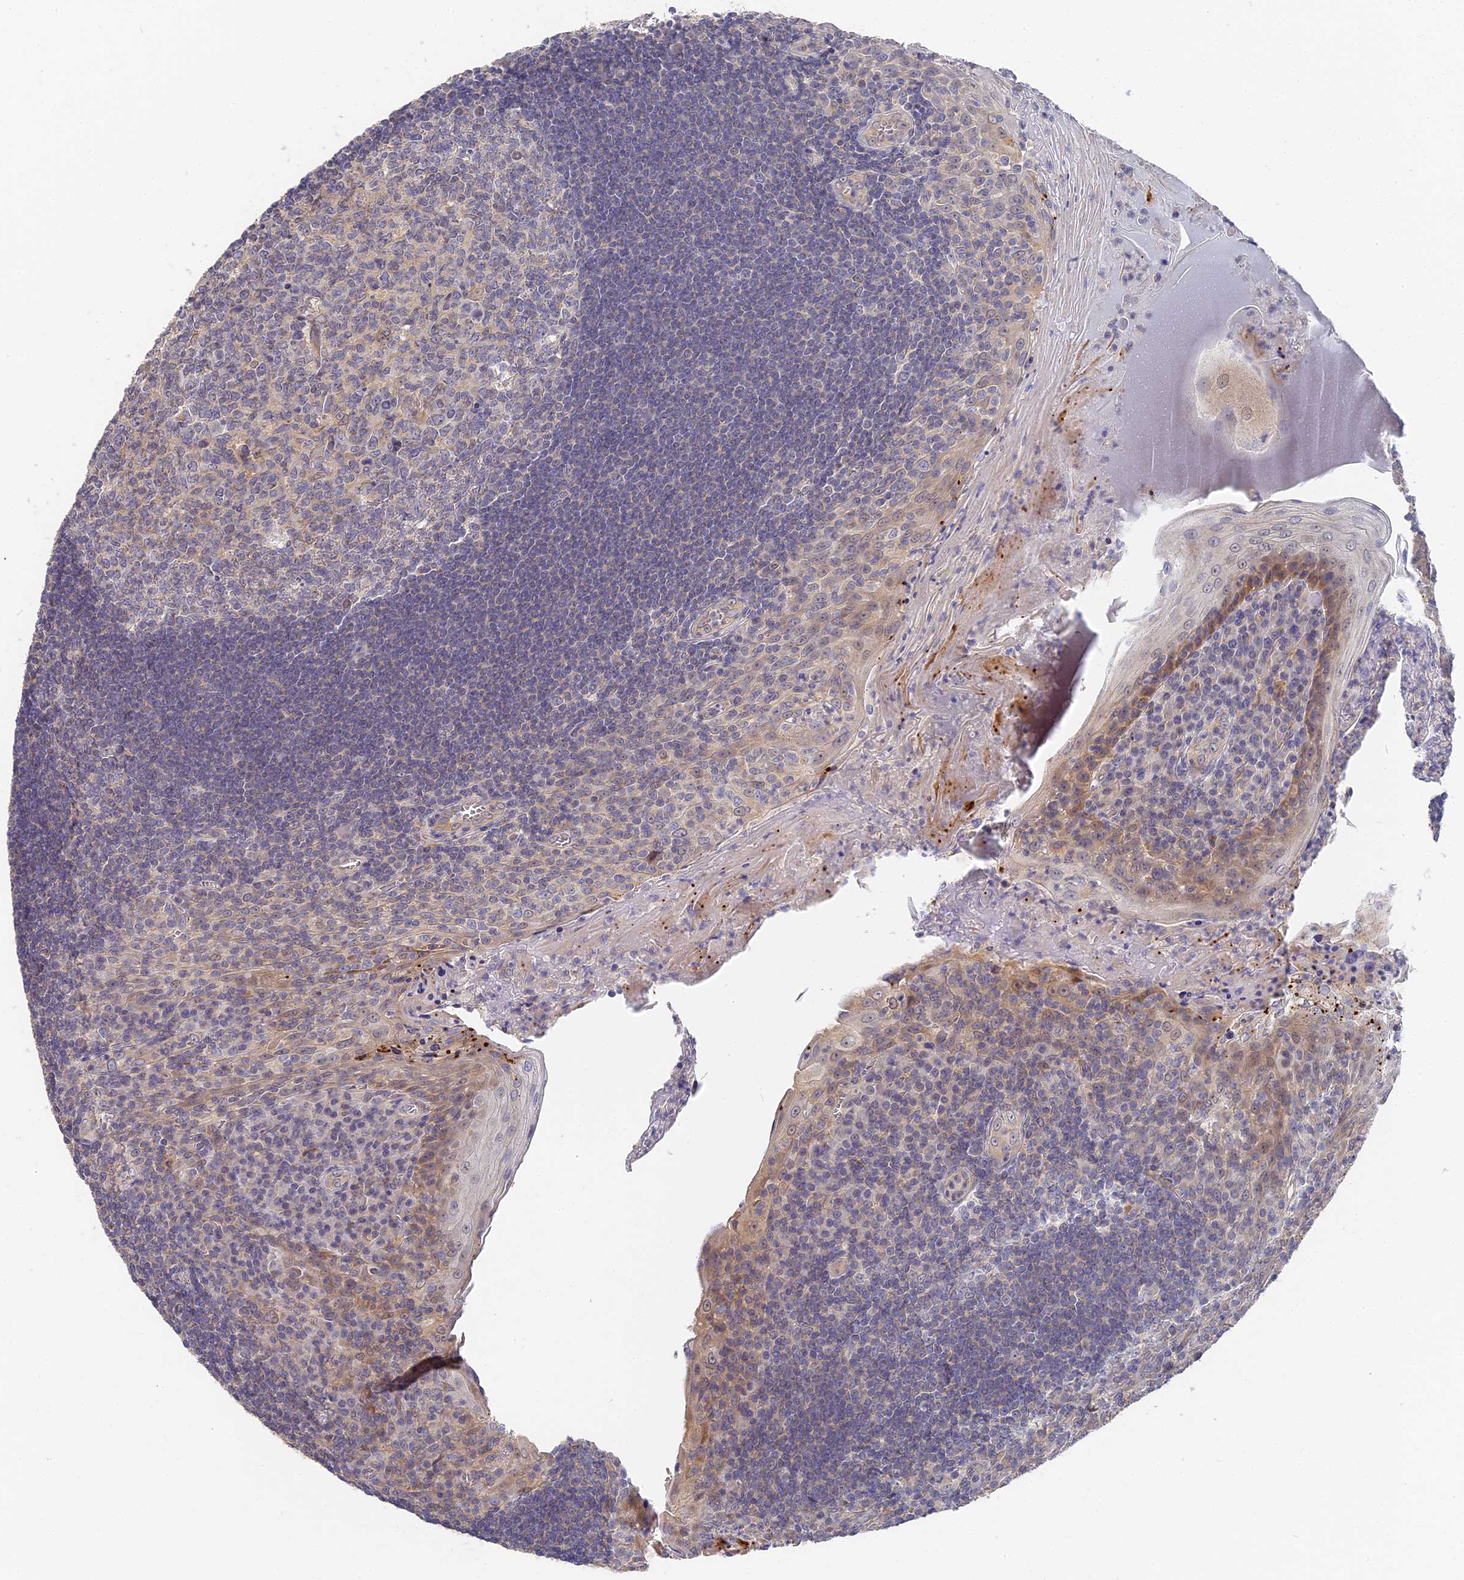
{"staining": {"intensity": "weak", "quantity": "<25%", "location": "cytoplasmic/membranous"}, "tissue": "tonsil", "cell_type": "Germinal center cells", "image_type": "normal", "snomed": [{"axis": "morphology", "description": "Normal tissue, NOS"}, {"axis": "topography", "description": "Tonsil"}], "caption": "An IHC photomicrograph of normal tonsil is shown. There is no staining in germinal center cells of tonsil. (DAB IHC, high magnification).", "gene": "CCDC113", "patient": {"sex": "male", "age": 27}}